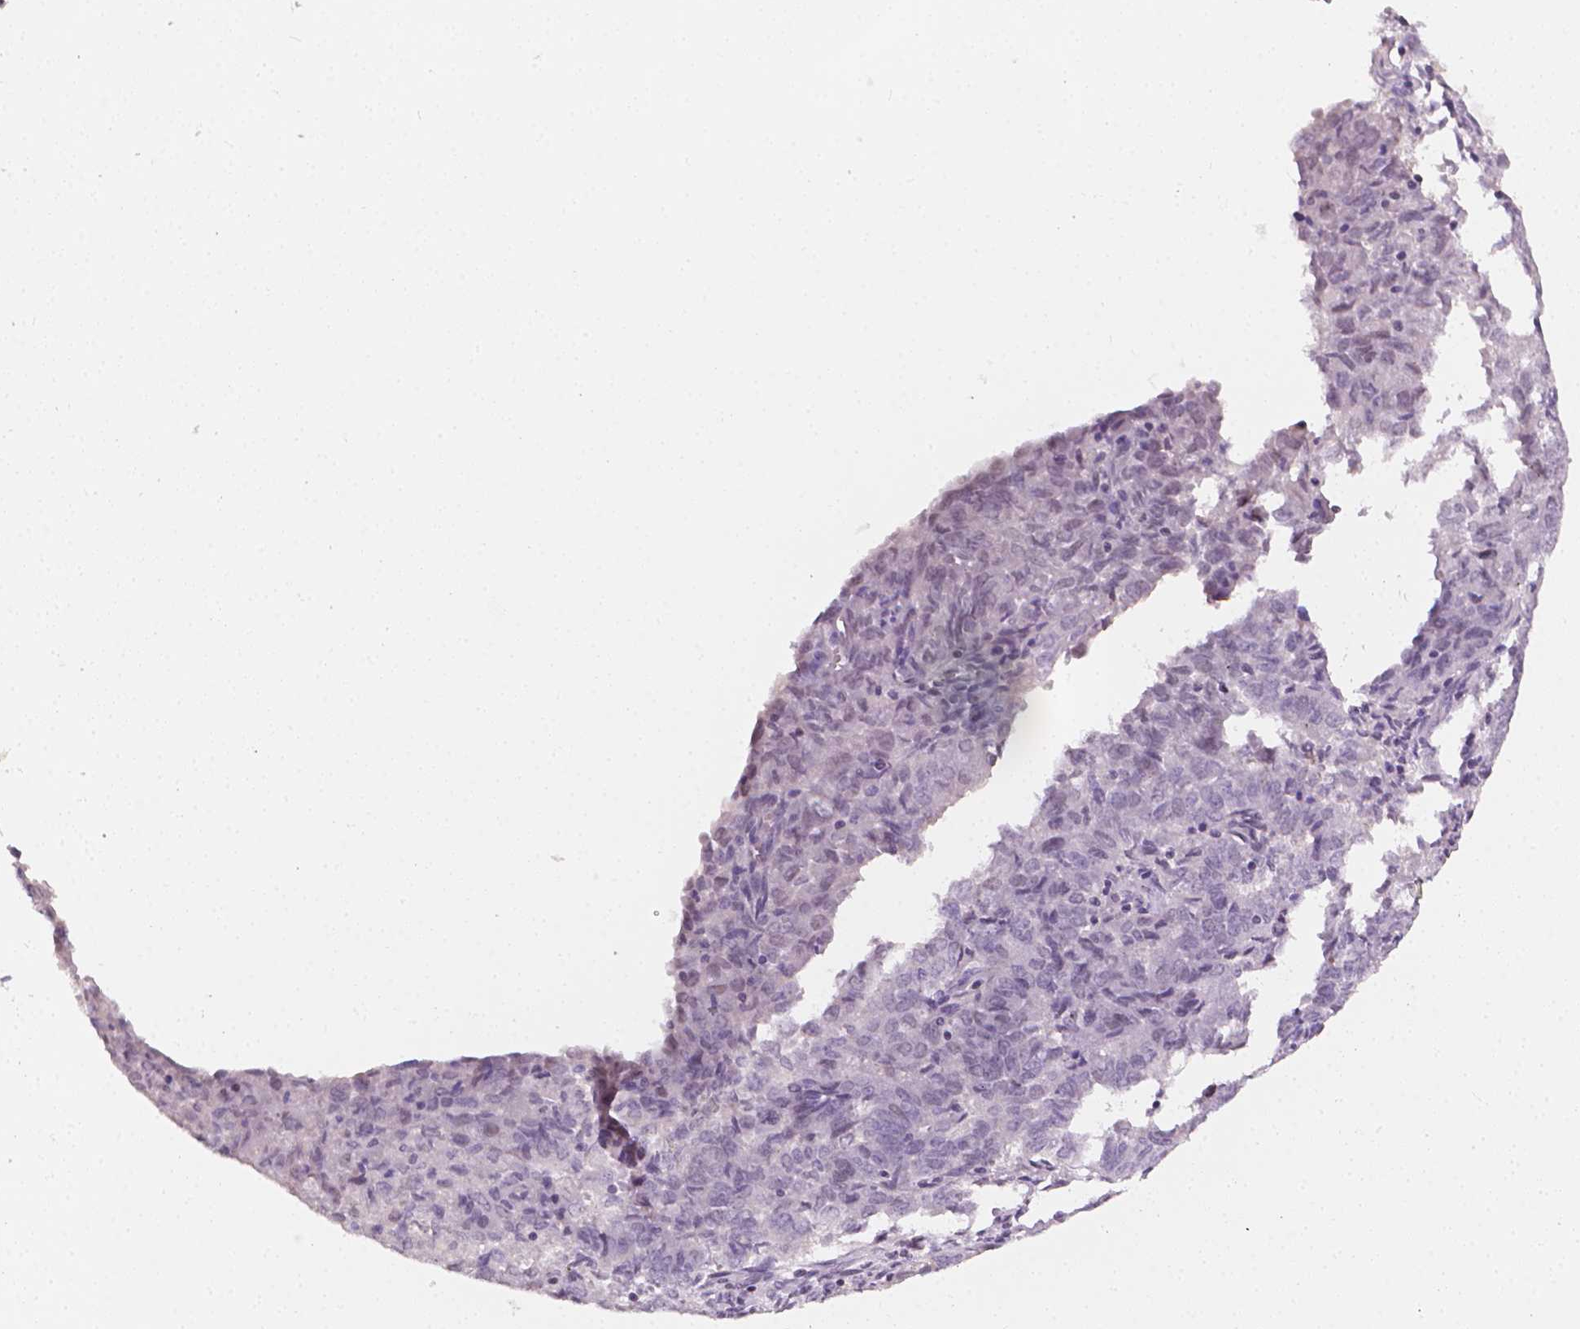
{"staining": {"intensity": "negative", "quantity": "none", "location": "none"}, "tissue": "endometrial cancer", "cell_type": "Tumor cells", "image_type": "cancer", "snomed": [{"axis": "morphology", "description": "Adenocarcinoma, NOS"}, {"axis": "topography", "description": "Endometrium"}], "caption": "The histopathology image displays no staining of tumor cells in endometrial cancer. (Brightfield microscopy of DAB (3,3'-diaminobenzidine) IHC at high magnification).", "gene": "NCAN", "patient": {"sex": "female", "age": 72}}